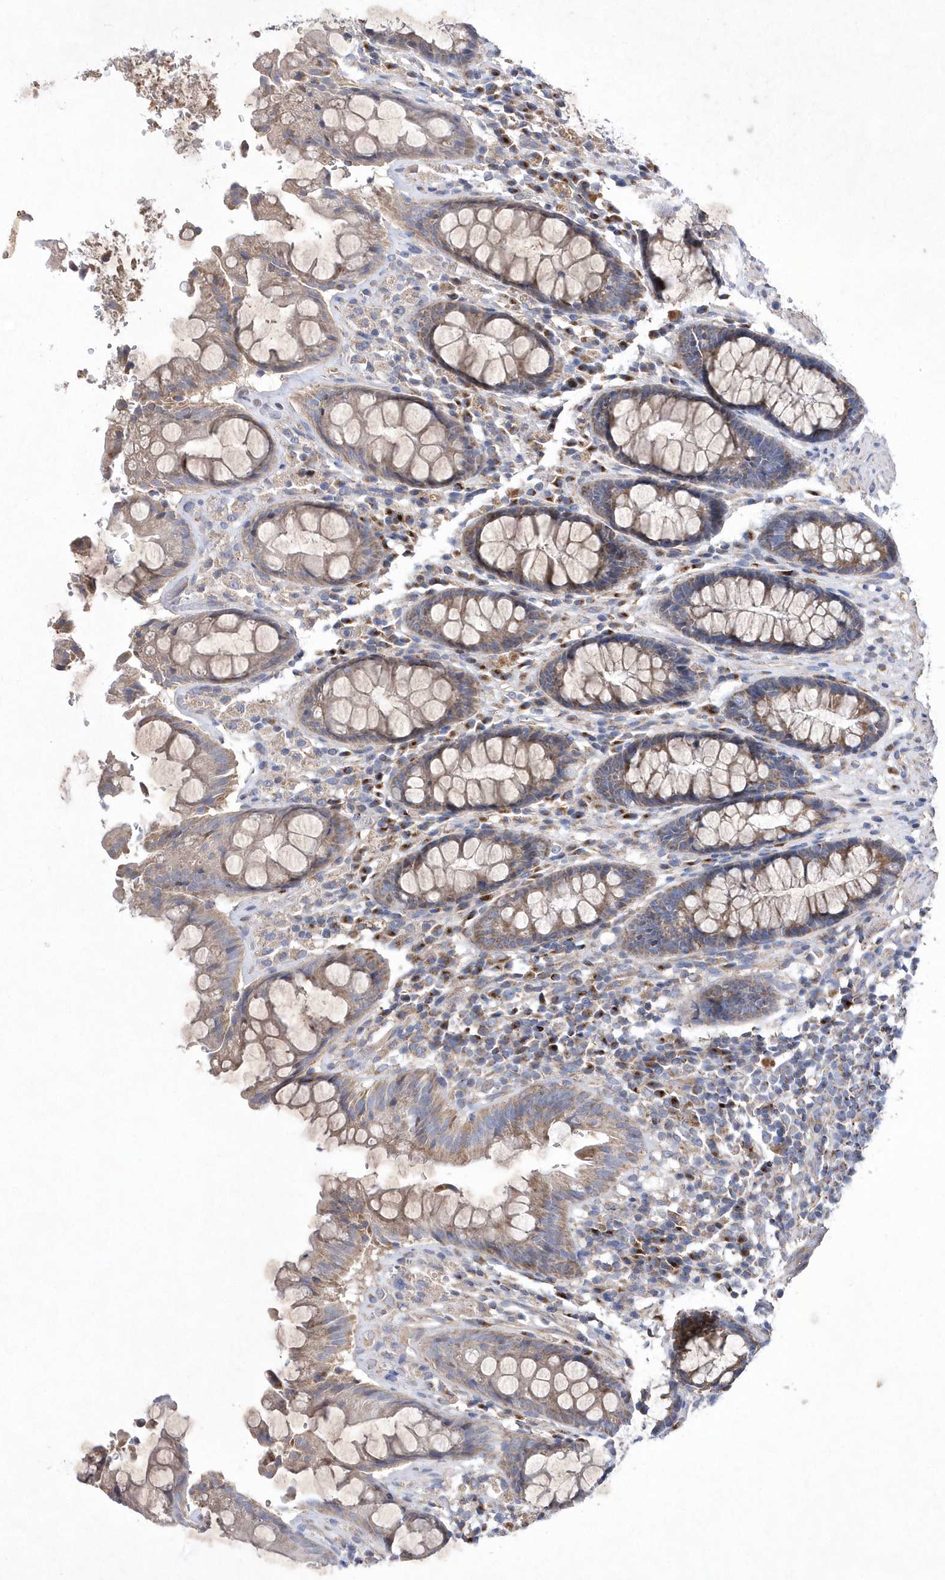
{"staining": {"intensity": "moderate", "quantity": "25%-75%", "location": "cytoplasmic/membranous"}, "tissue": "rectum", "cell_type": "Glandular cells", "image_type": "normal", "snomed": [{"axis": "morphology", "description": "Normal tissue, NOS"}, {"axis": "topography", "description": "Rectum"}], "caption": "Immunohistochemical staining of unremarkable rectum demonstrates 25%-75% levels of moderate cytoplasmic/membranous protein positivity in about 25%-75% of glandular cells.", "gene": "METTL8", "patient": {"sex": "male", "age": 64}}